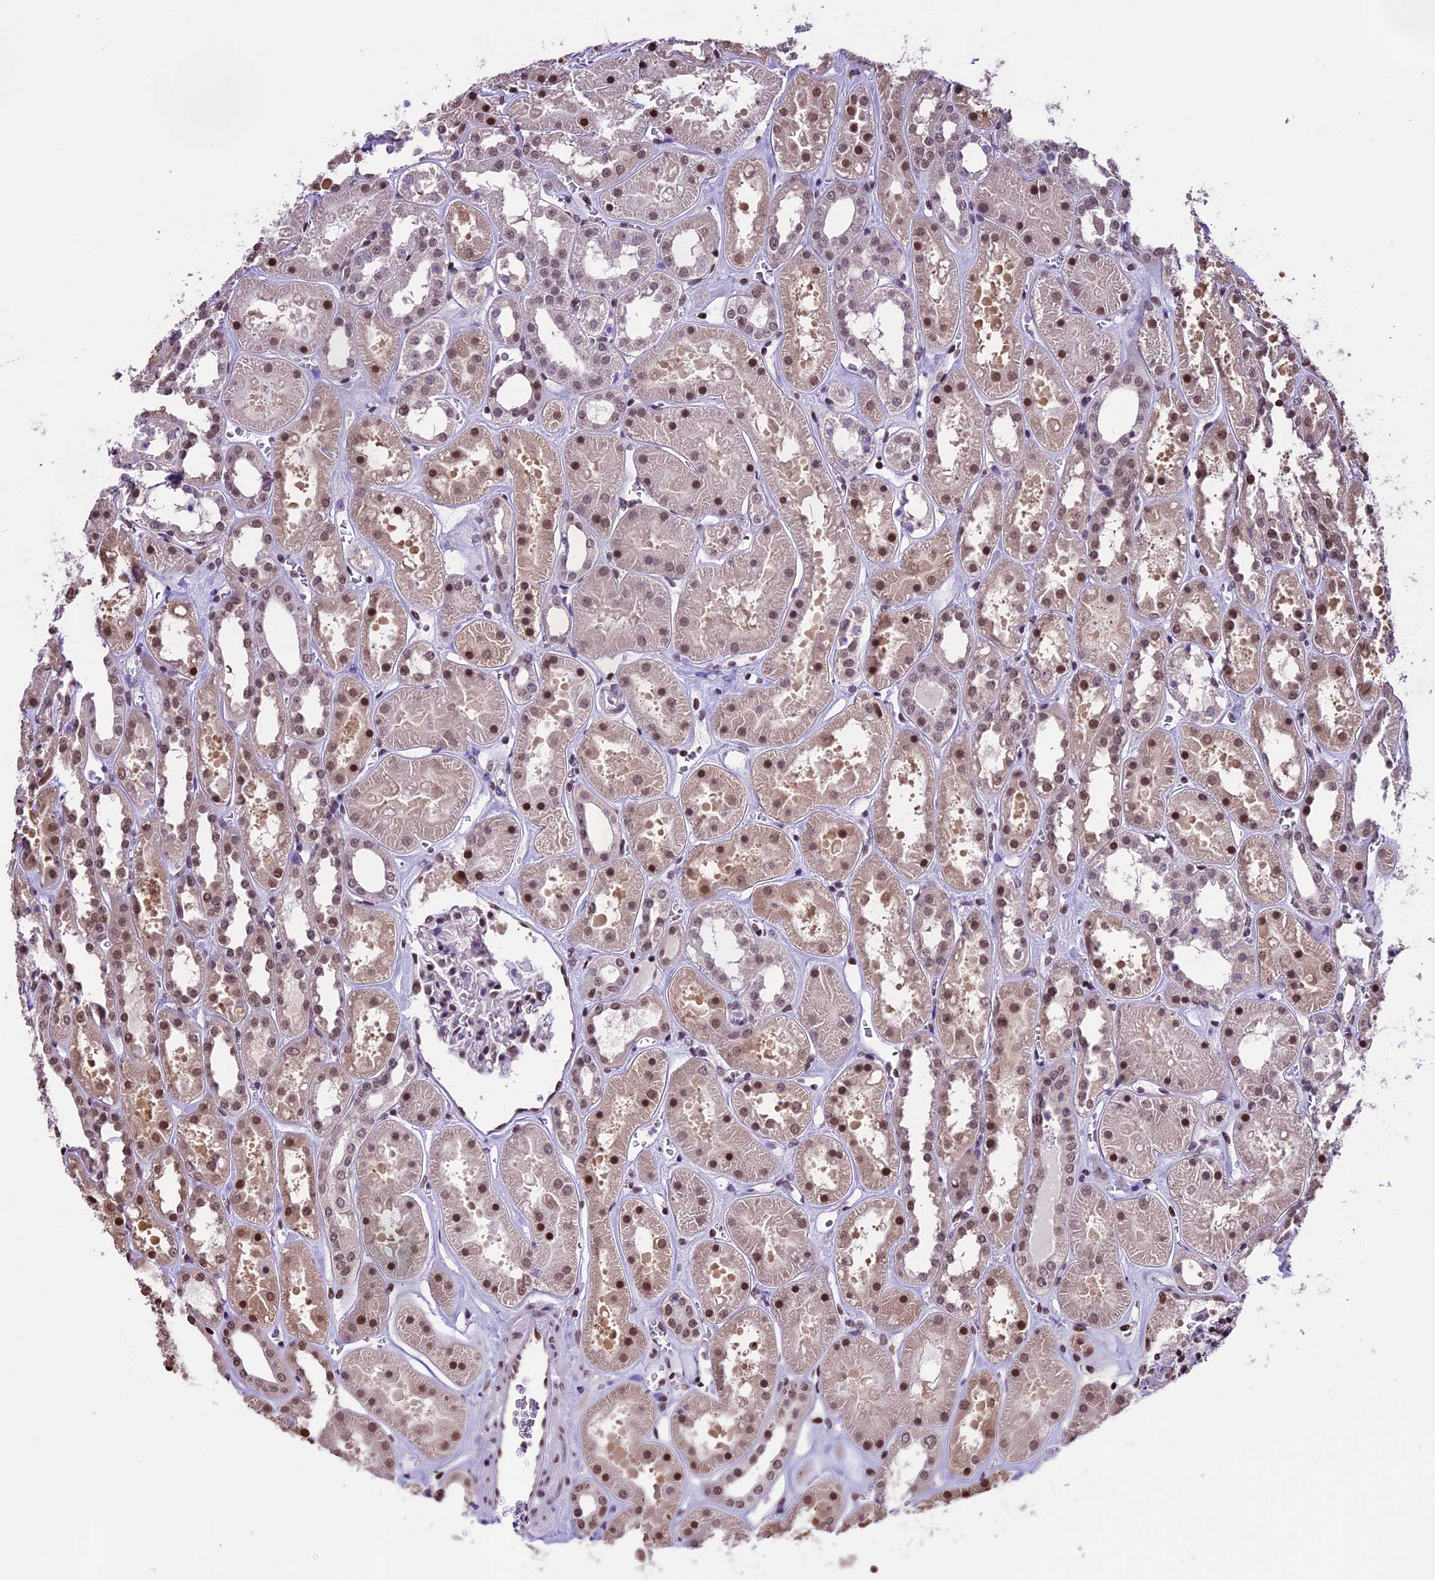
{"staining": {"intensity": "moderate", "quantity": "25%-75%", "location": "nuclear"}, "tissue": "kidney", "cell_type": "Cells in glomeruli", "image_type": "normal", "snomed": [{"axis": "morphology", "description": "Normal tissue, NOS"}, {"axis": "topography", "description": "Kidney"}], "caption": "The immunohistochemical stain highlights moderate nuclear expression in cells in glomeruli of normal kidney. (DAB (3,3'-diaminobenzidine) IHC with brightfield microscopy, high magnification).", "gene": "POLR3E", "patient": {"sex": "female", "age": 41}}